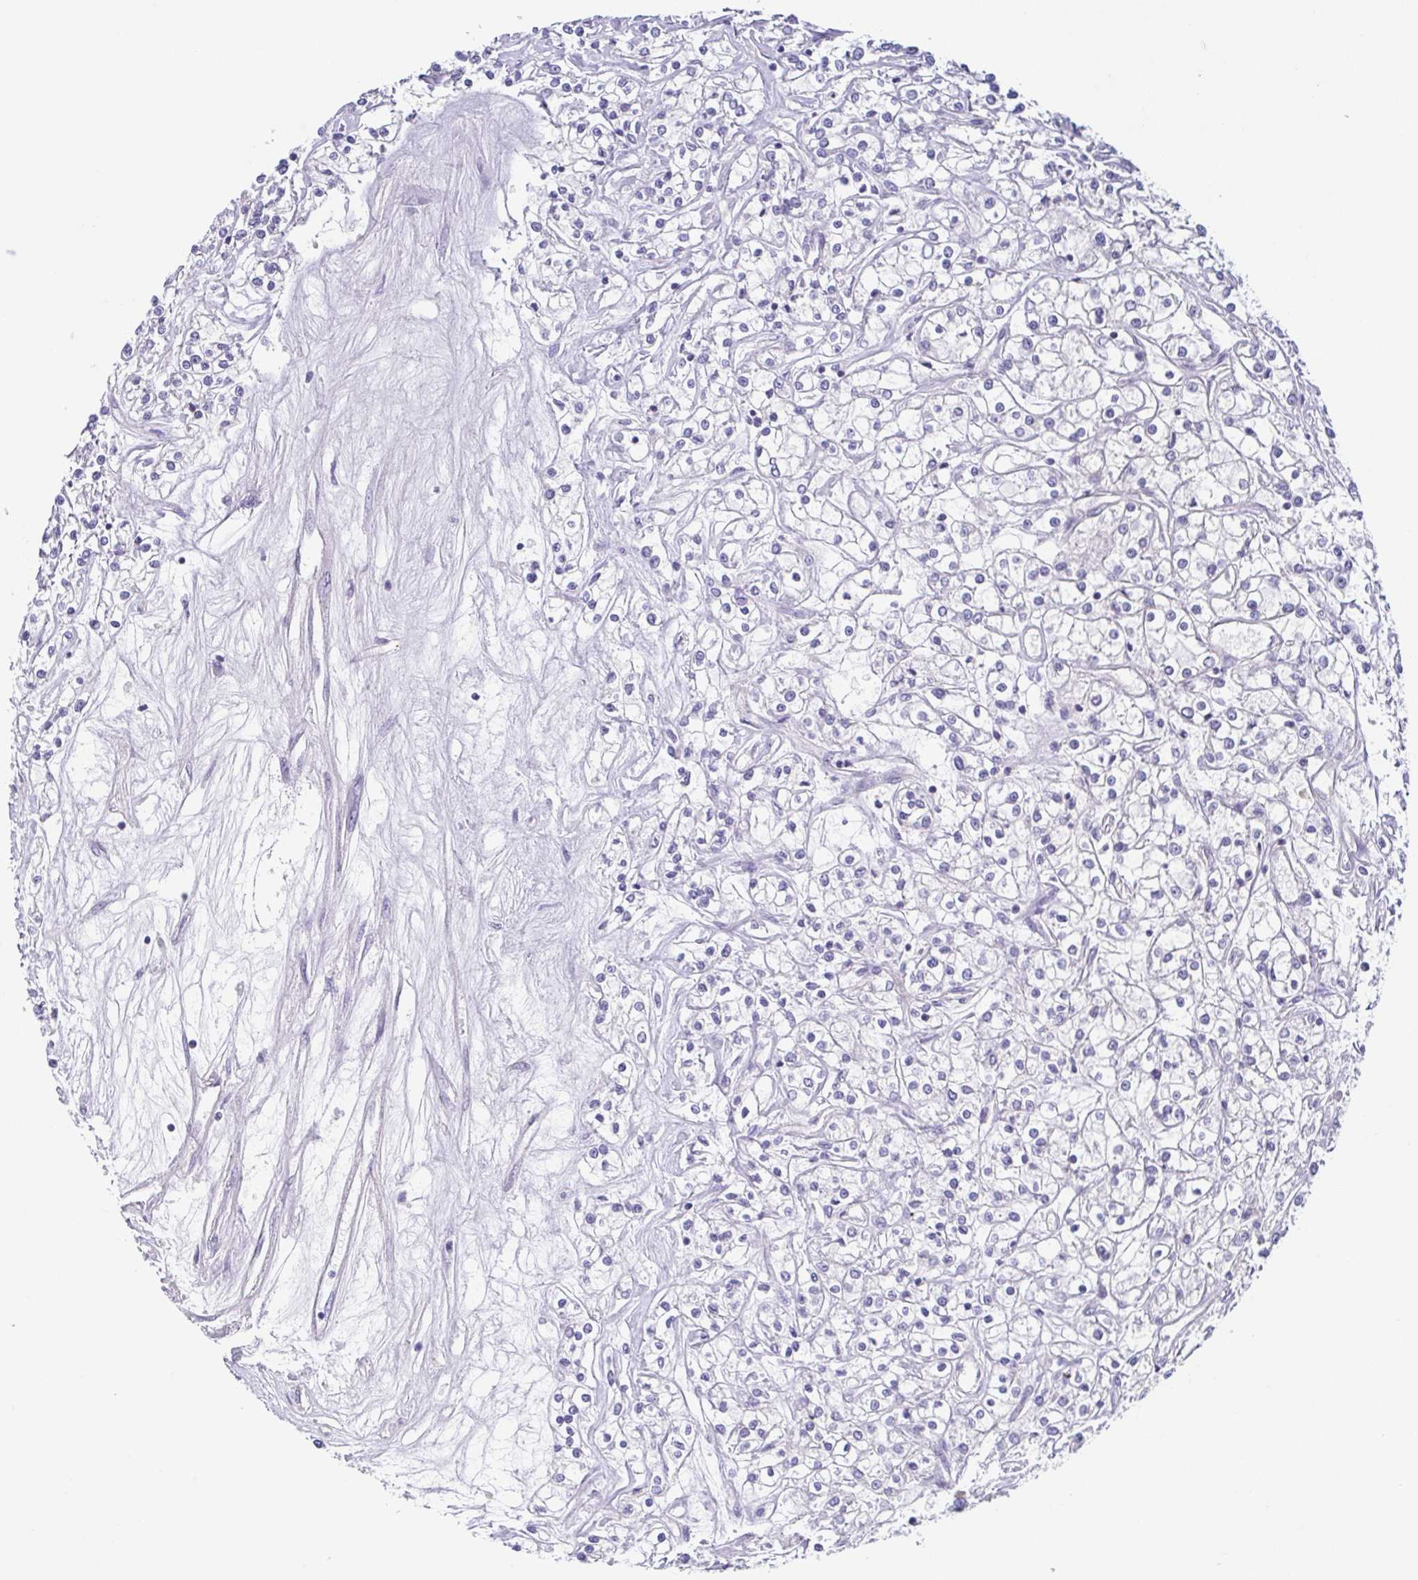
{"staining": {"intensity": "negative", "quantity": "none", "location": "none"}, "tissue": "renal cancer", "cell_type": "Tumor cells", "image_type": "cancer", "snomed": [{"axis": "morphology", "description": "Adenocarcinoma, NOS"}, {"axis": "topography", "description": "Kidney"}], "caption": "High magnification brightfield microscopy of renal cancer stained with DAB (brown) and counterstained with hematoxylin (blue): tumor cells show no significant positivity. The staining was performed using DAB (3,3'-diaminobenzidine) to visualize the protein expression in brown, while the nuclei were stained in blue with hematoxylin (Magnification: 20x).", "gene": "UBE2Q1", "patient": {"sex": "female", "age": 59}}